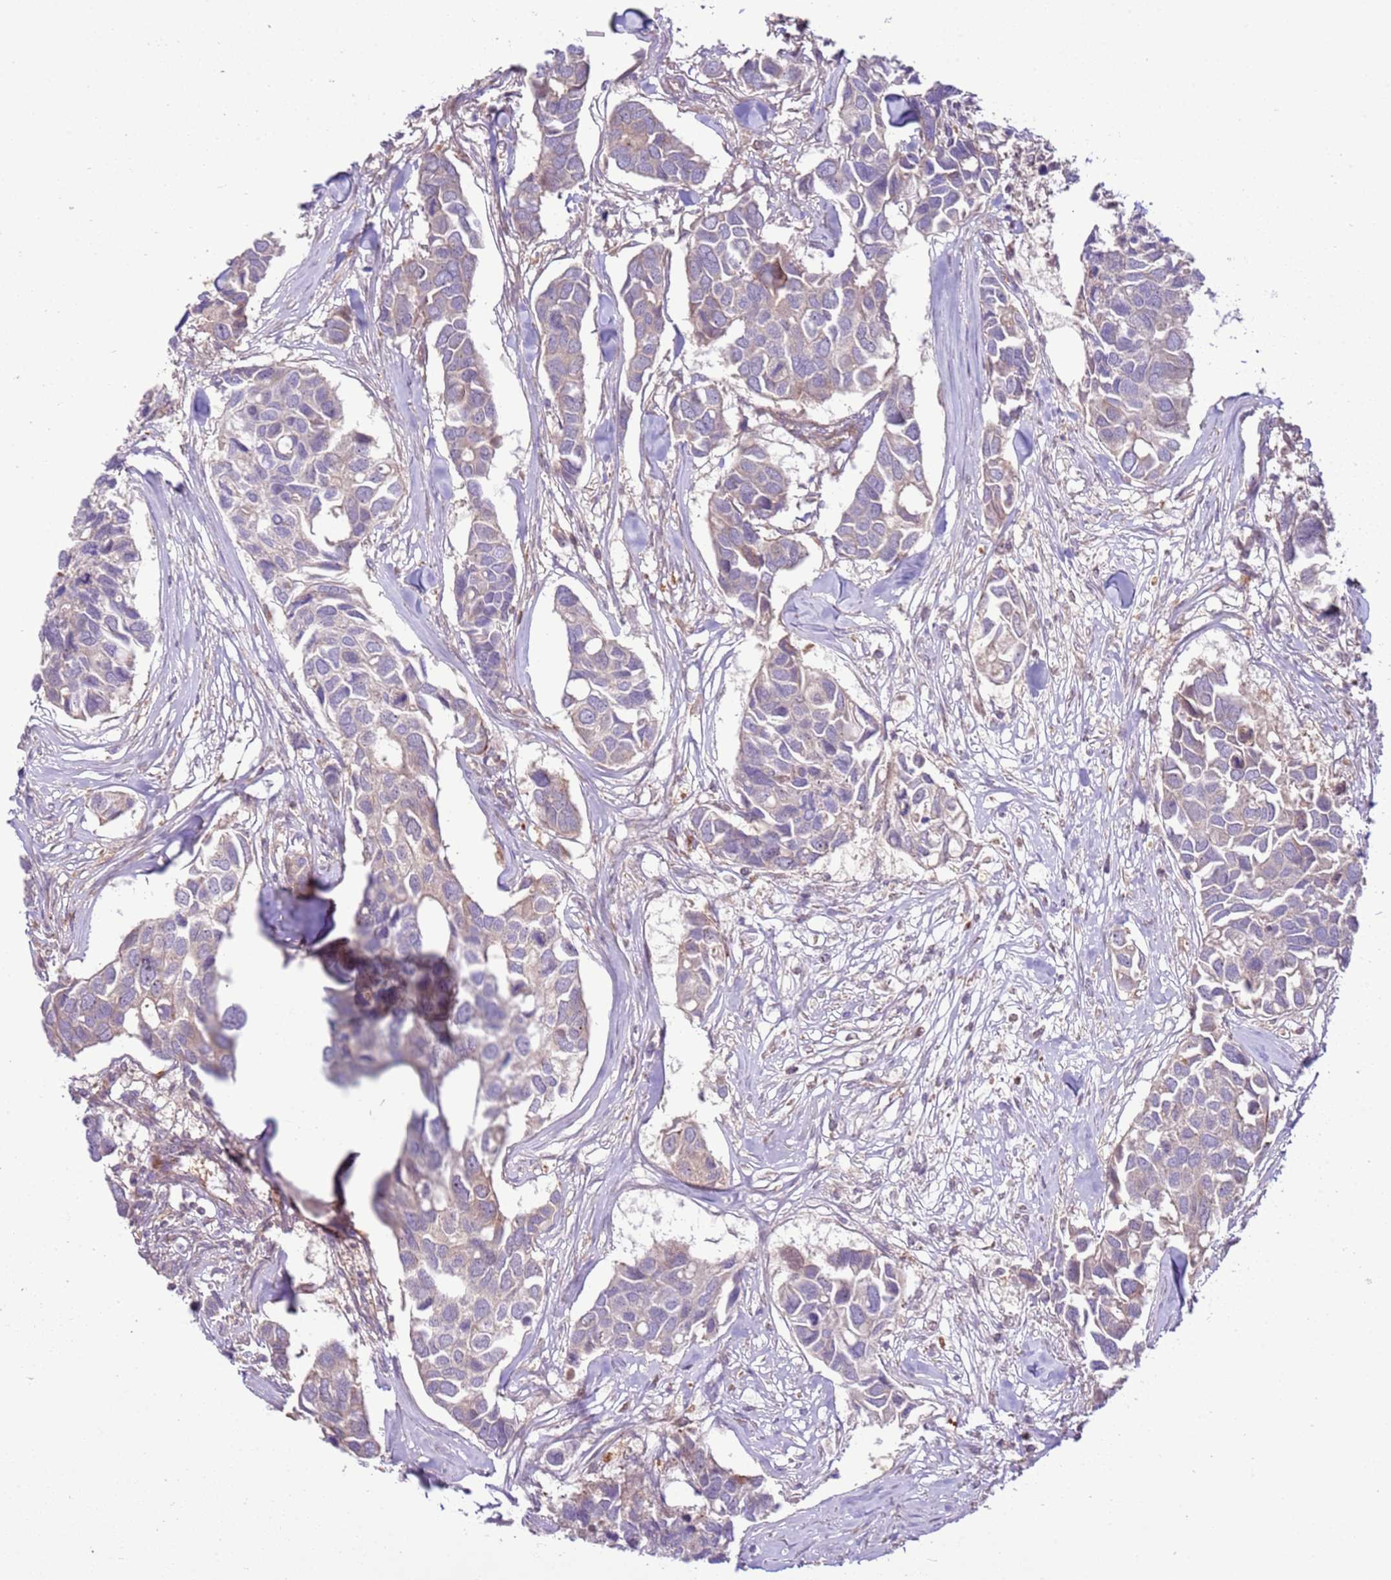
{"staining": {"intensity": "negative", "quantity": "none", "location": "none"}, "tissue": "breast cancer", "cell_type": "Tumor cells", "image_type": "cancer", "snomed": [{"axis": "morphology", "description": "Duct carcinoma"}, {"axis": "topography", "description": "Breast"}], "caption": "Immunohistochemical staining of human breast intraductal carcinoma displays no significant expression in tumor cells.", "gene": "ZNF624", "patient": {"sex": "female", "age": 83}}